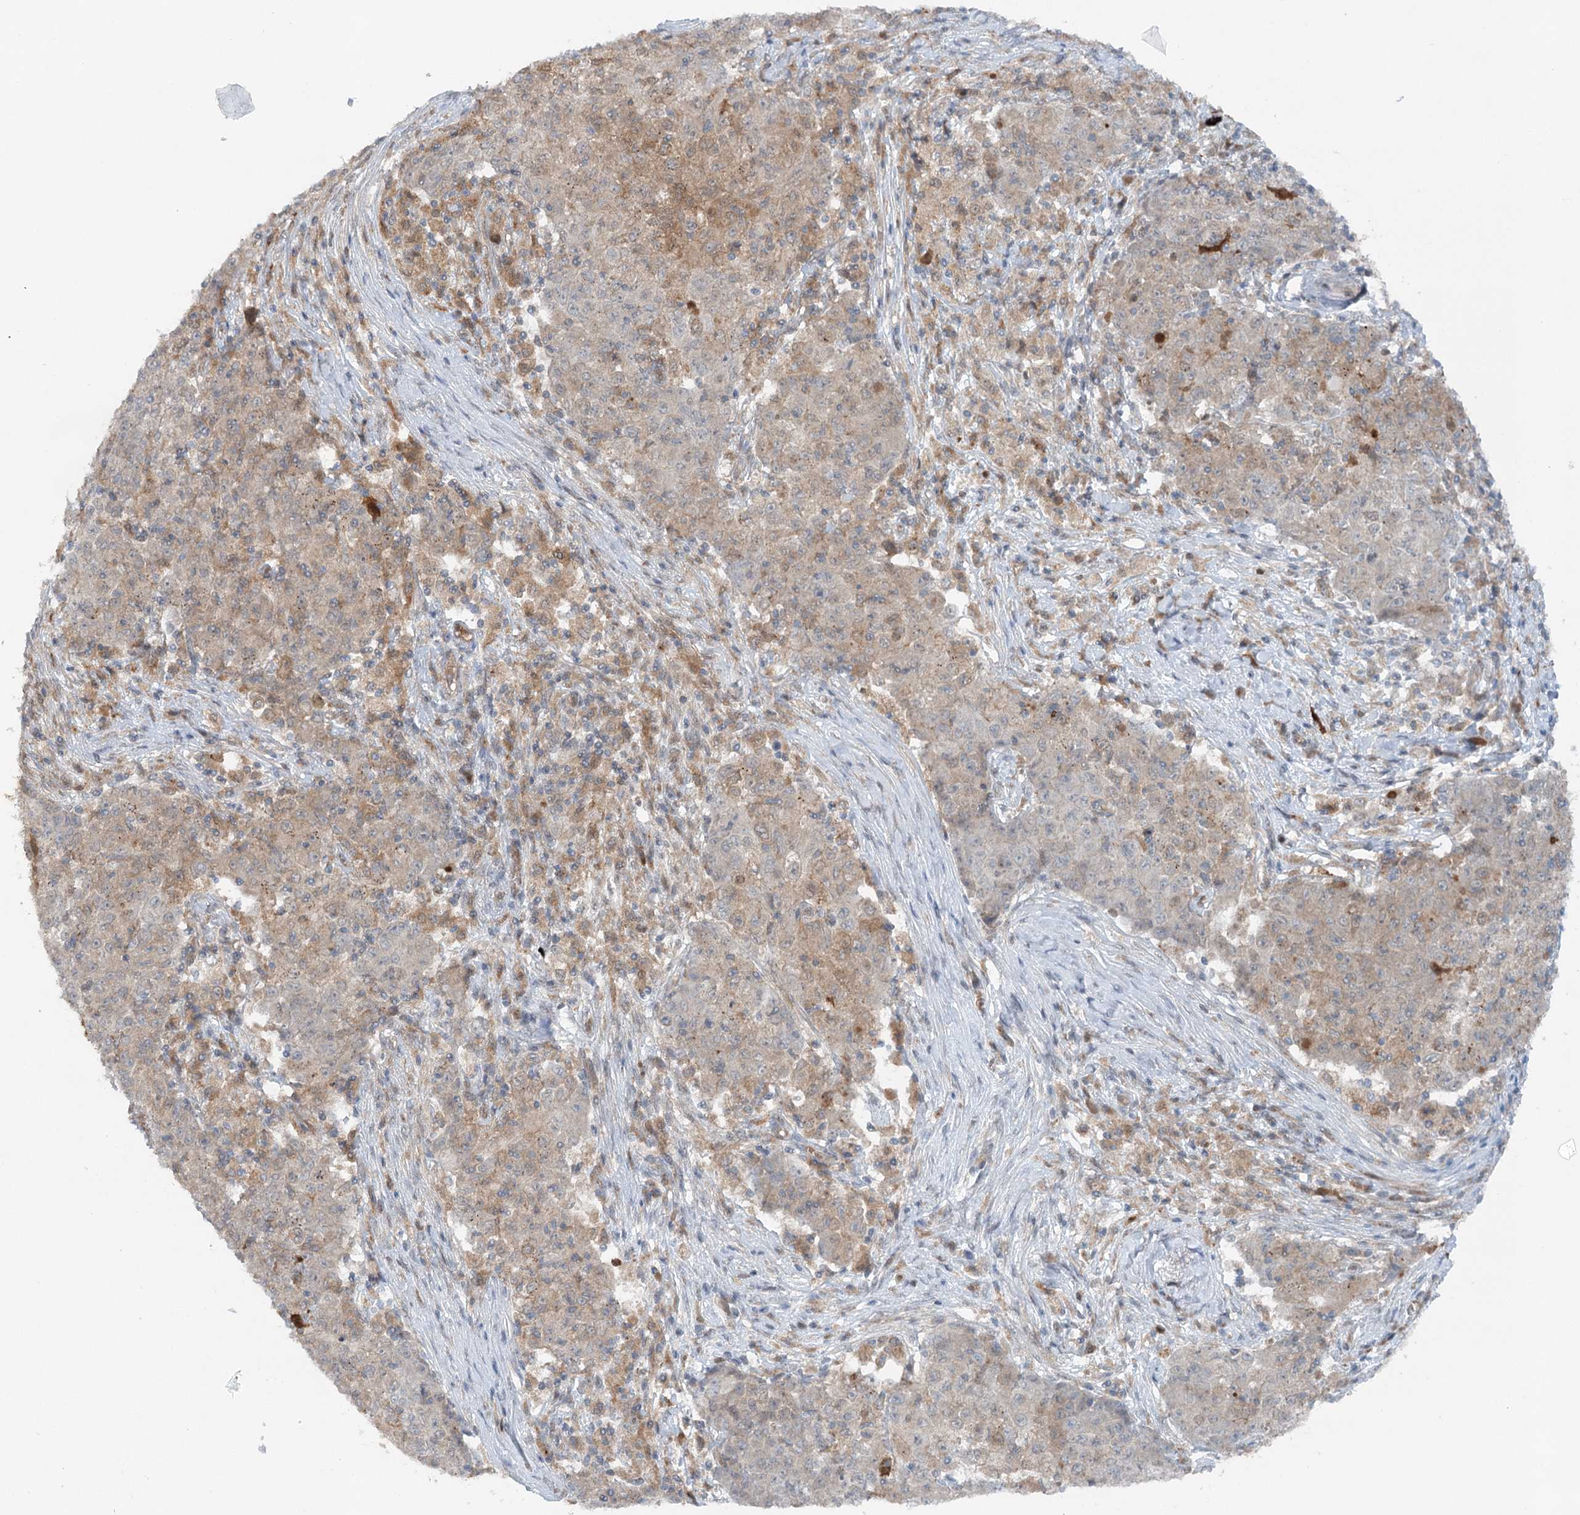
{"staining": {"intensity": "weak", "quantity": ">75%", "location": "cytoplasmic/membranous"}, "tissue": "ovarian cancer", "cell_type": "Tumor cells", "image_type": "cancer", "snomed": [{"axis": "morphology", "description": "Carcinoma, endometroid"}, {"axis": "topography", "description": "Ovary"}], "caption": "An immunohistochemistry (IHC) micrograph of neoplastic tissue is shown. Protein staining in brown labels weak cytoplasmic/membranous positivity in endometroid carcinoma (ovarian) within tumor cells.", "gene": "GBE1", "patient": {"sex": "female", "age": 42}}